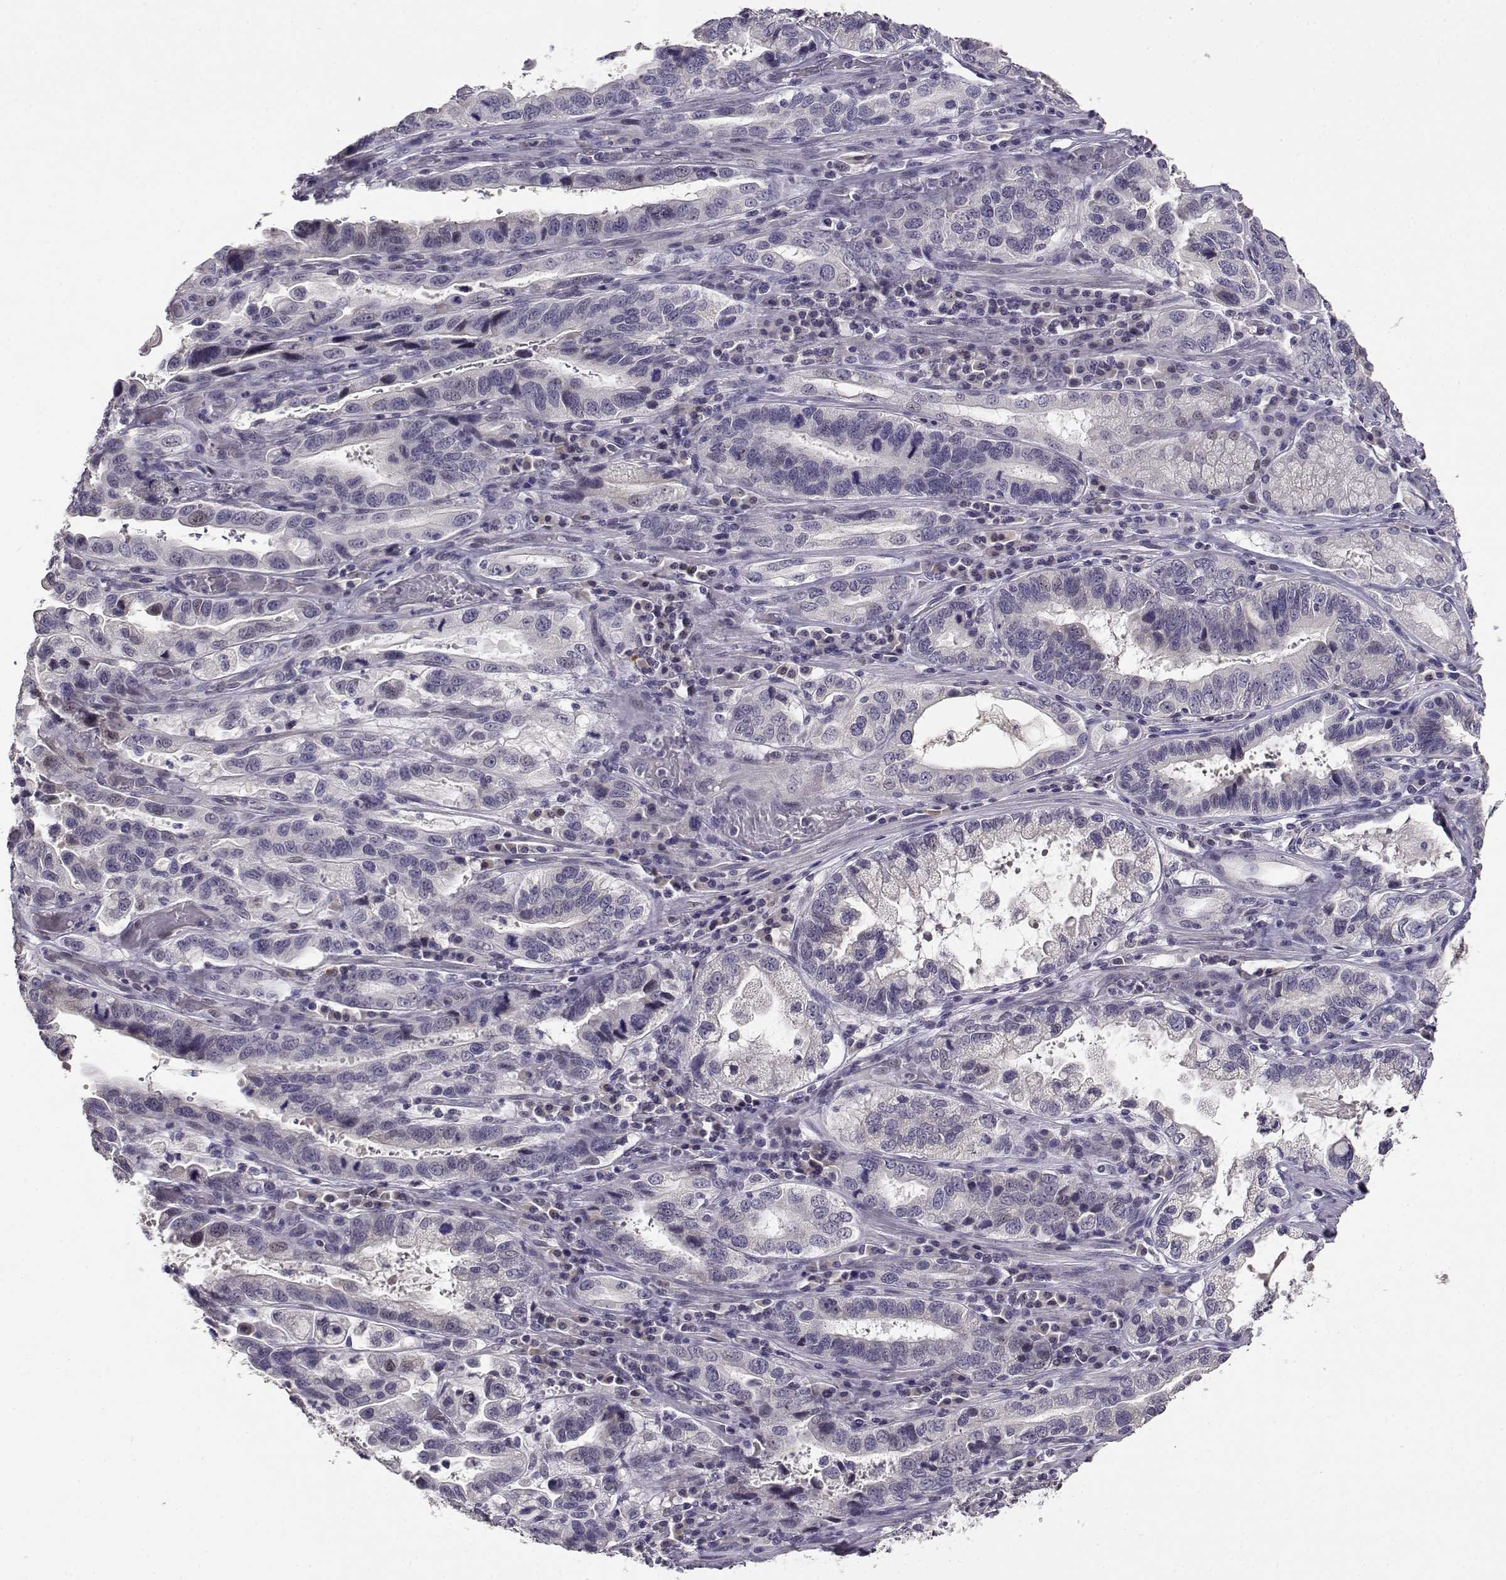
{"staining": {"intensity": "negative", "quantity": "none", "location": "none"}, "tissue": "stomach cancer", "cell_type": "Tumor cells", "image_type": "cancer", "snomed": [{"axis": "morphology", "description": "Adenocarcinoma, NOS"}, {"axis": "topography", "description": "Stomach, lower"}], "caption": "There is no significant positivity in tumor cells of stomach cancer (adenocarcinoma).", "gene": "RHOXF2", "patient": {"sex": "female", "age": 76}}